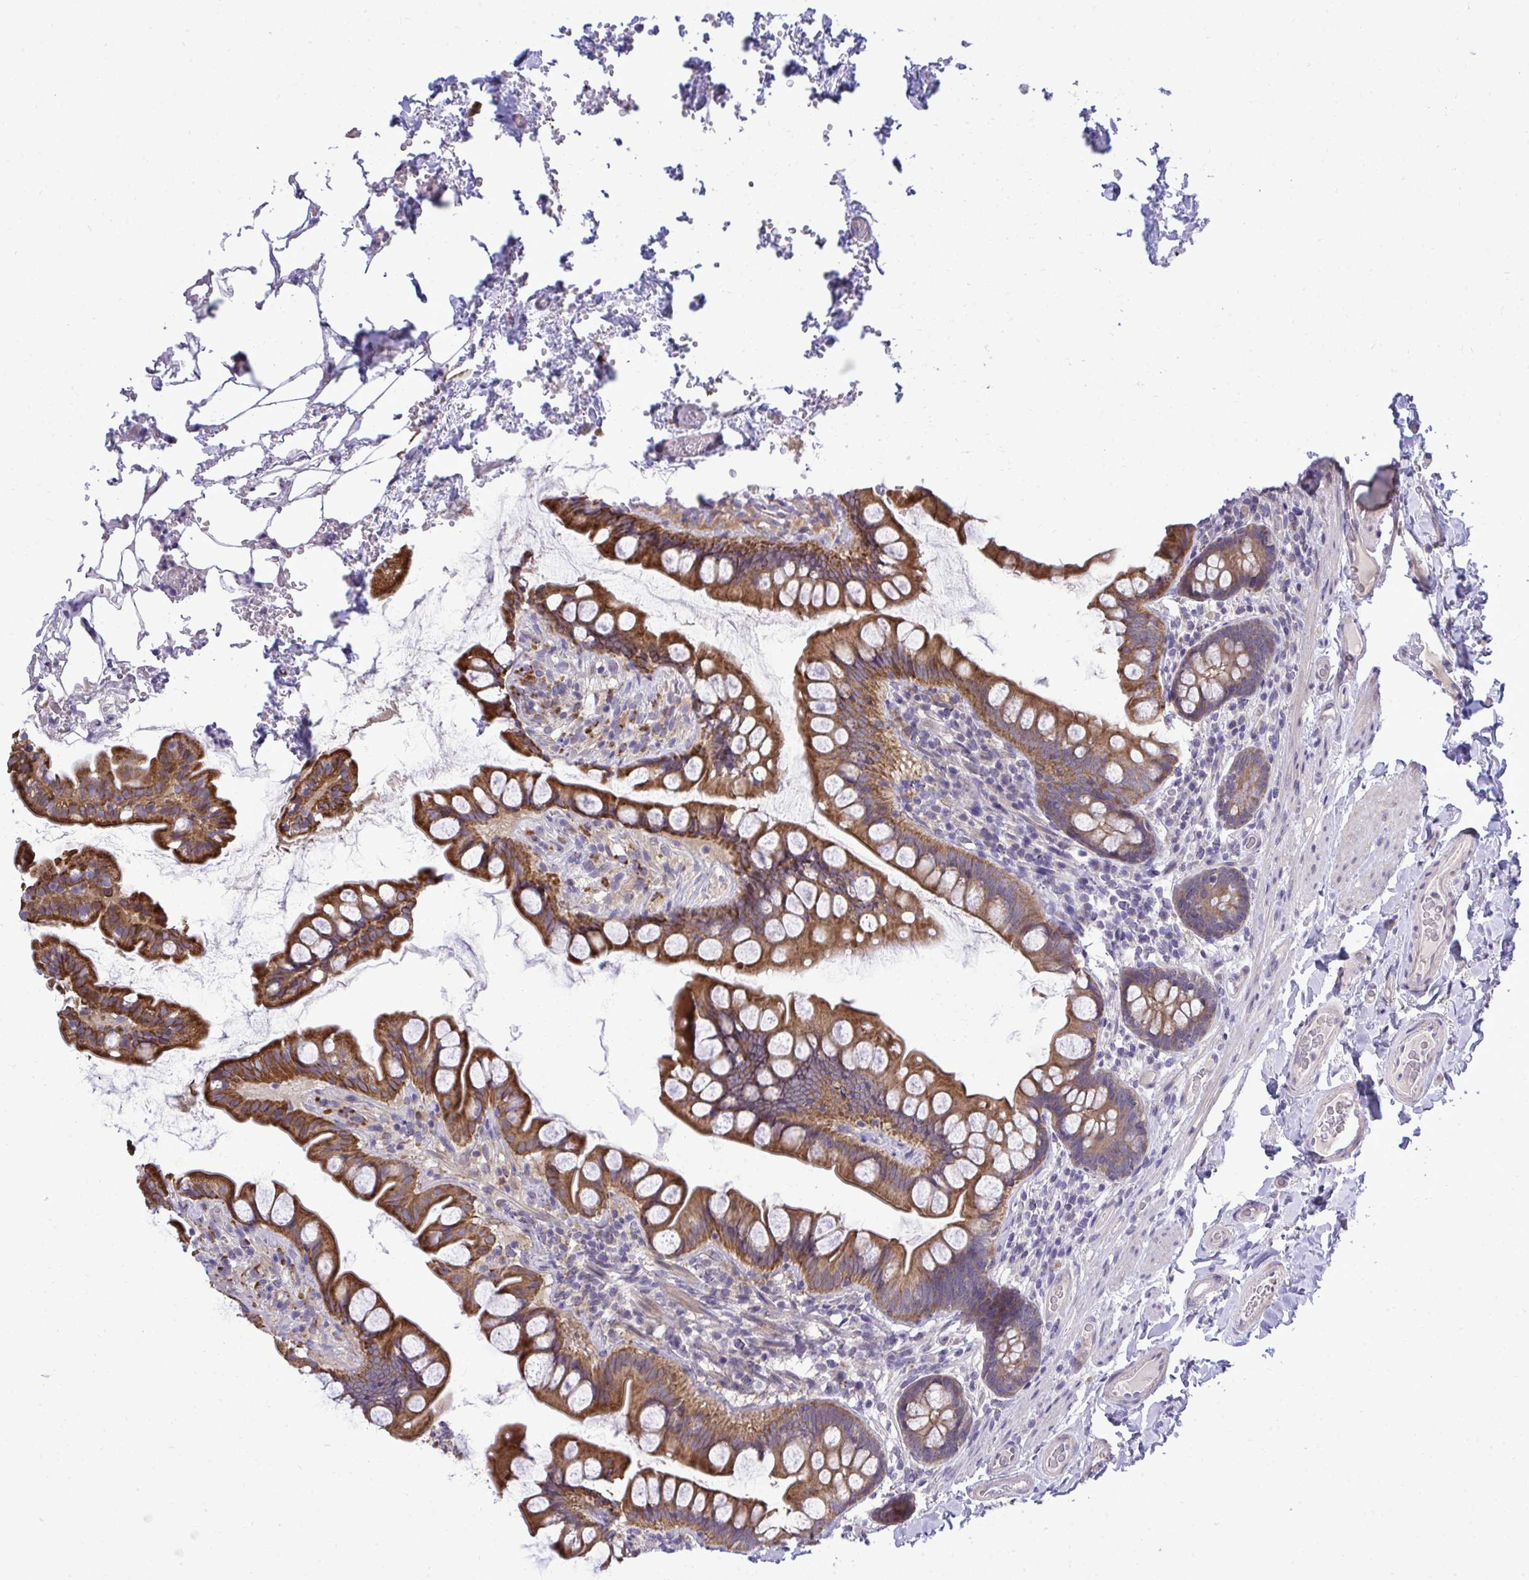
{"staining": {"intensity": "strong", "quantity": ">75%", "location": "cytoplasmic/membranous"}, "tissue": "small intestine", "cell_type": "Glandular cells", "image_type": "normal", "snomed": [{"axis": "morphology", "description": "Normal tissue, NOS"}, {"axis": "topography", "description": "Small intestine"}], "caption": "IHC image of unremarkable small intestine: small intestine stained using IHC shows high levels of strong protein expression localized specifically in the cytoplasmic/membranous of glandular cells, appearing as a cytoplasmic/membranous brown color.", "gene": "XAF1", "patient": {"sex": "male", "age": 70}}